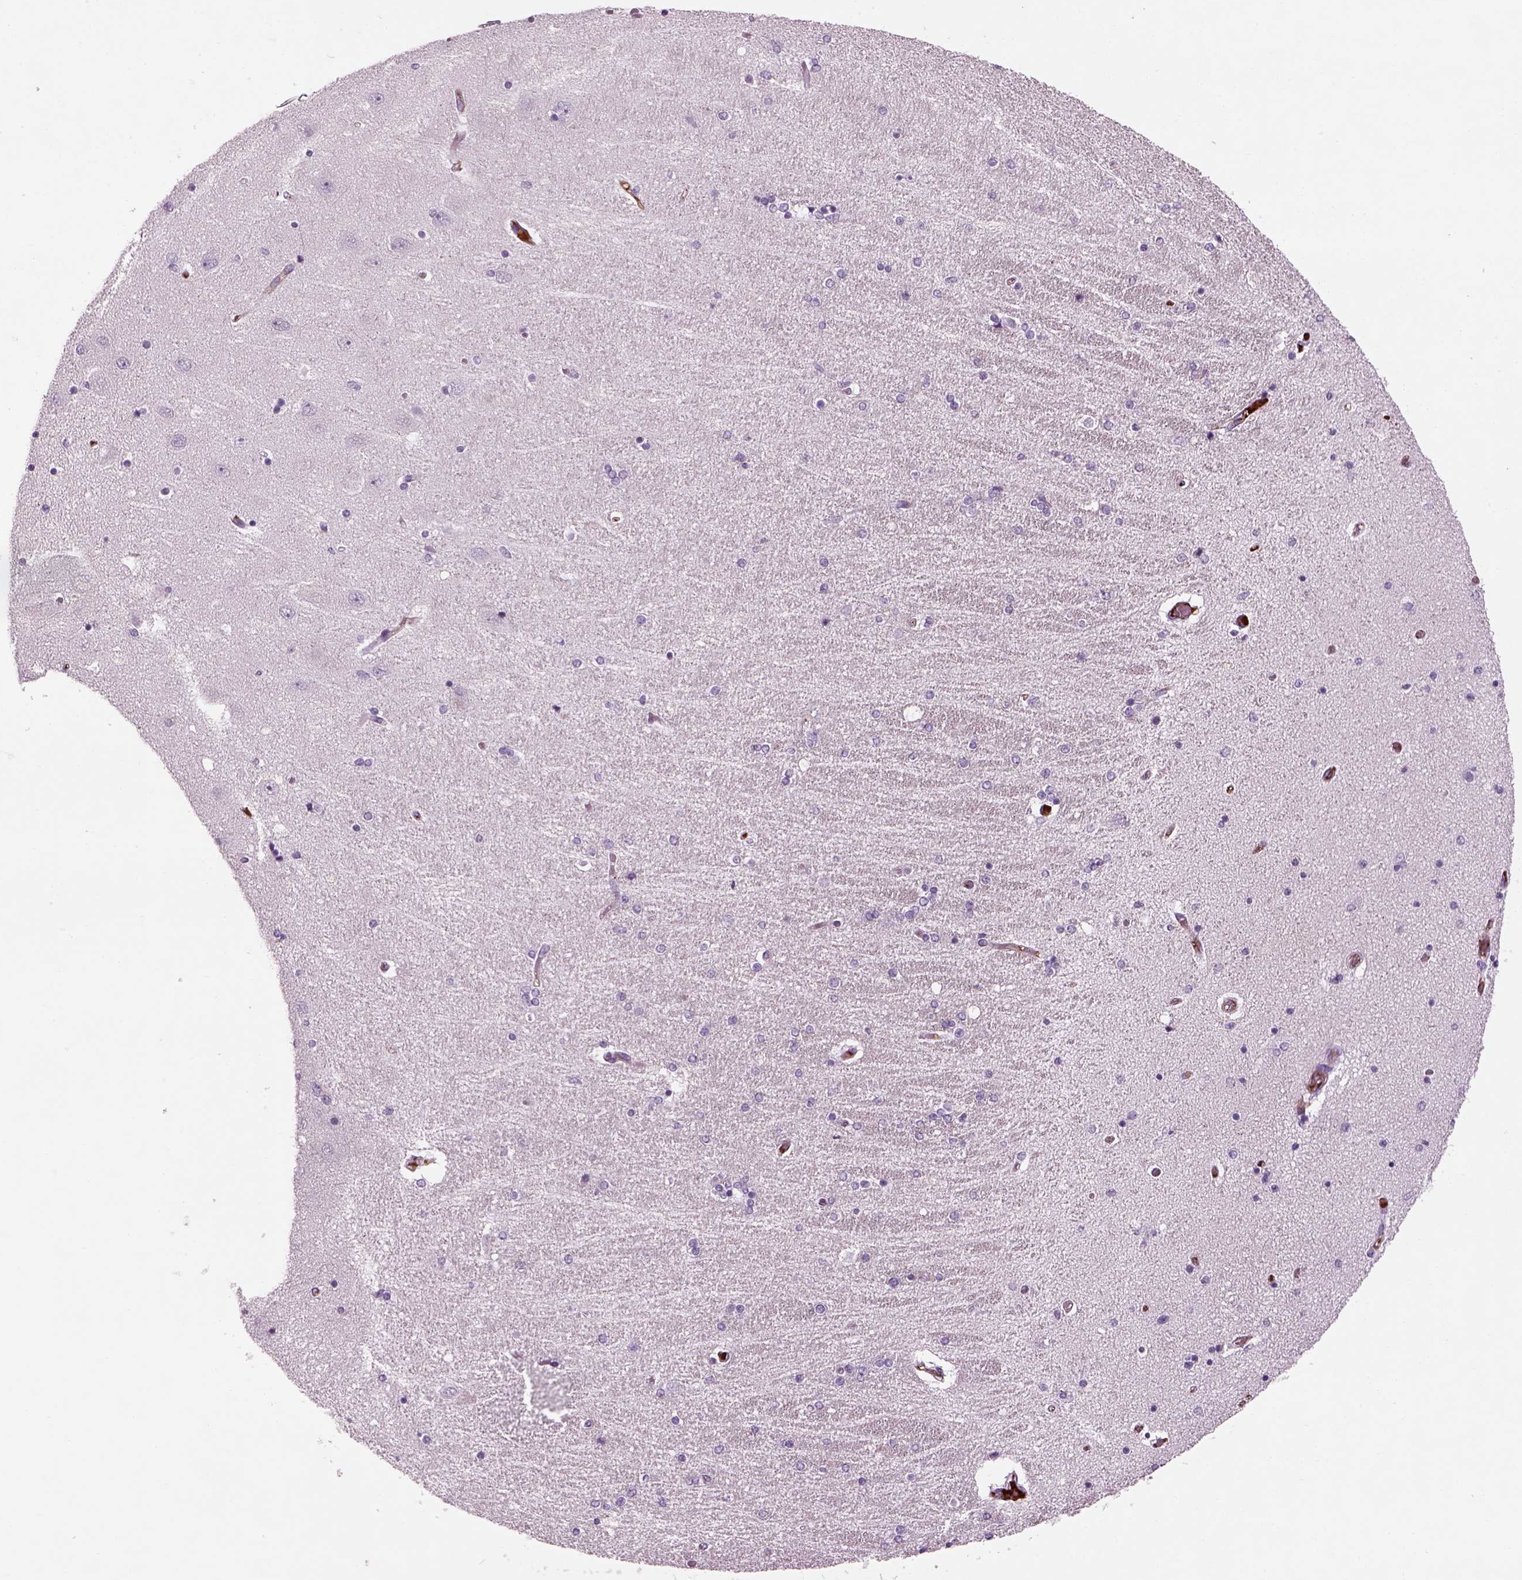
{"staining": {"intensity": "negative", "quantity": "none", "location": "none"}, "tissue": "hippocampus", "cell_type": "Glial cells", "image_type": "normal", "snomed": [{"axis": "morphology", "description": "Normal tissue, NOS"}, {"axis": "topography", "description": "Hippocampus"}], "caption": "An image of hippocampus stained for a protein displays no brown staining in glial cells. (Stains: DAB (3,3'-diaminobenzidine) immunohistochemistry with hematoxylin counter stain, Microscopy: brightfield microscopy at high magnification).", "gene": "PABPC1L2A", "patient": {"sex": "female", "age": 54}}